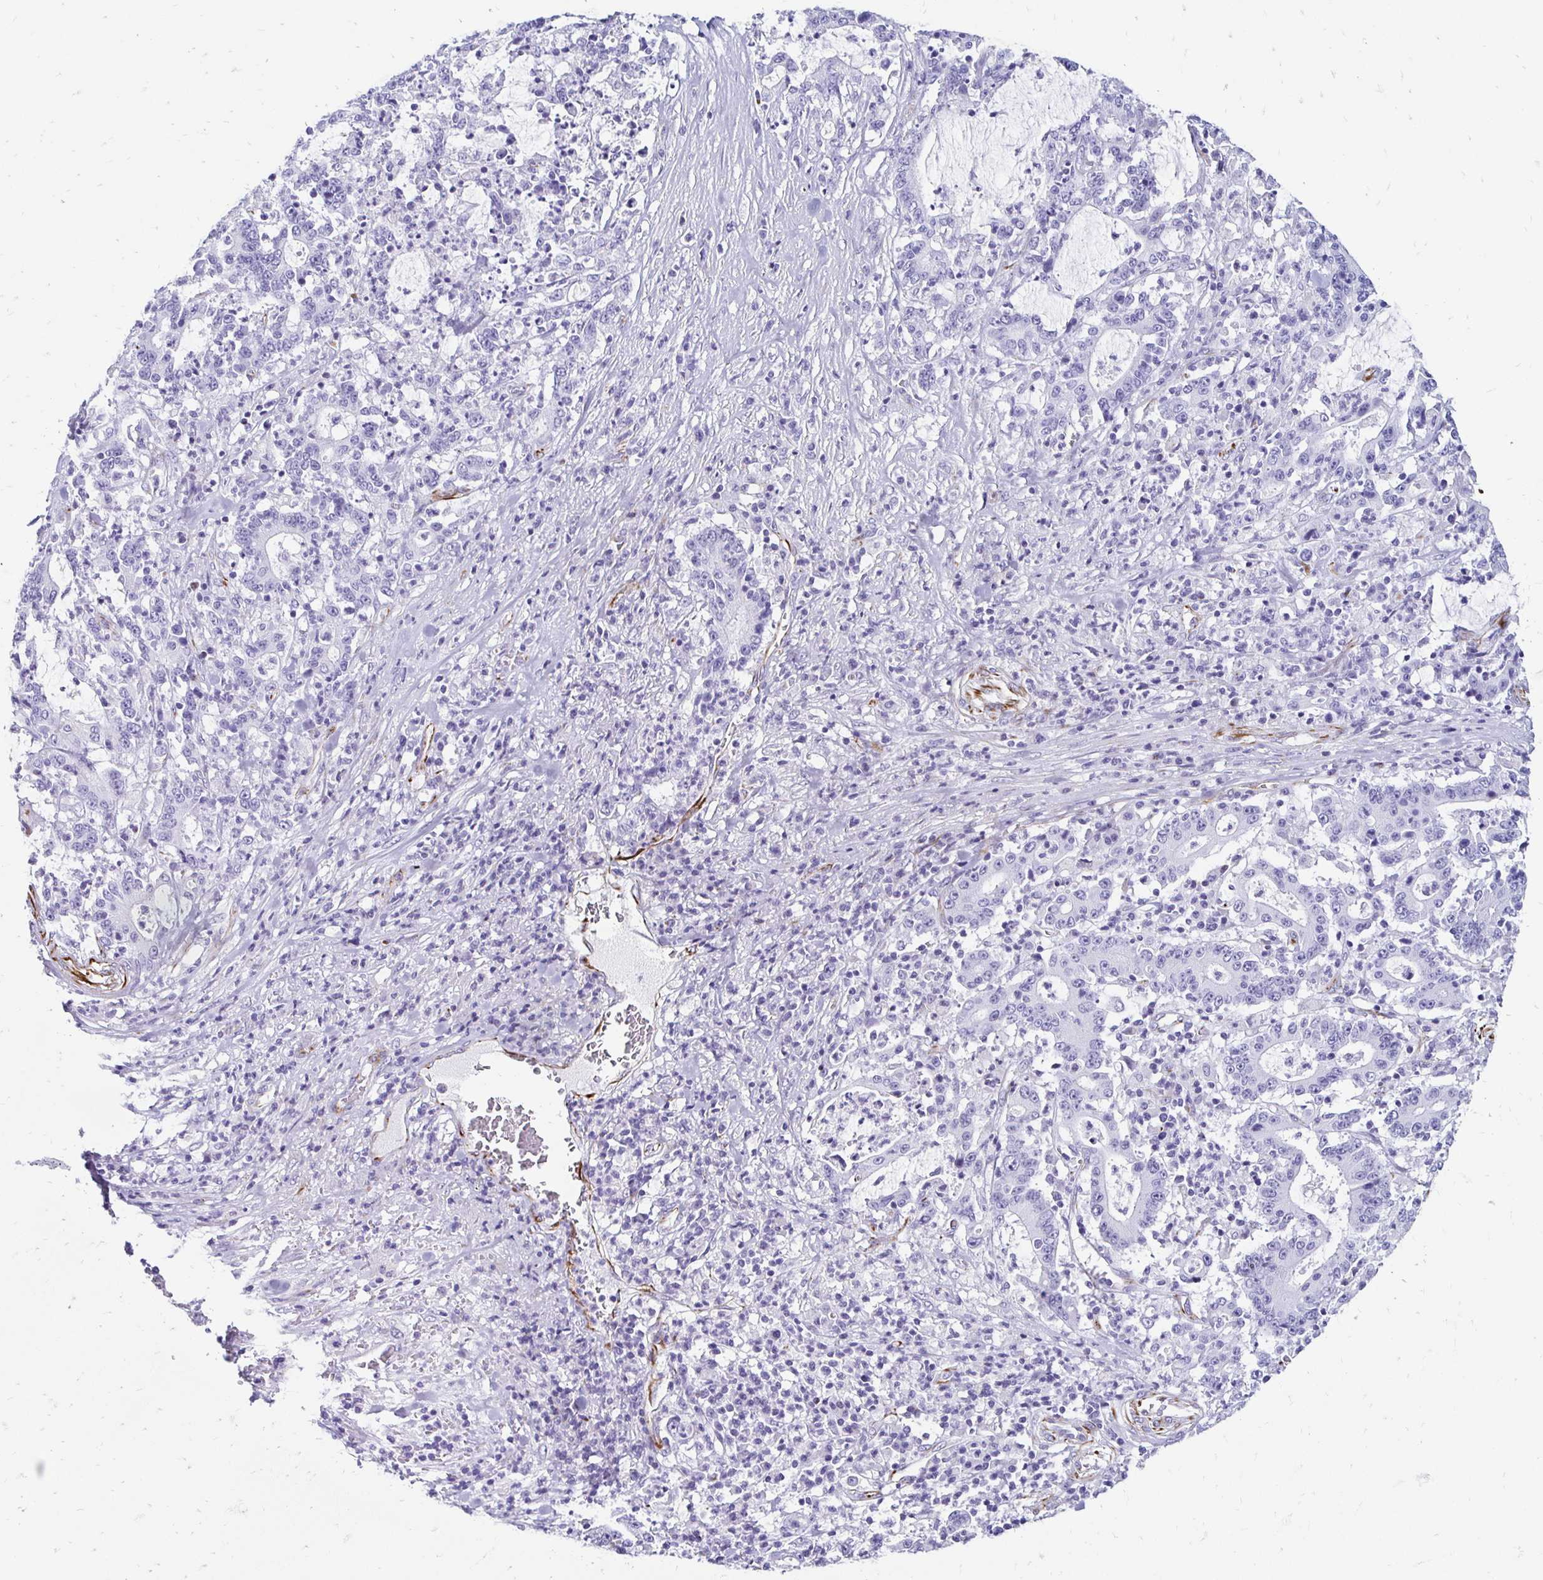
{"staining": {"intensity": "negative", "quantity": "none", "location": "none"}, "tissue": "stomach cancer", "cell_type": "Tumor cells", "image_type": "cancer", "snomed": [{"axis": "morphology", "description": "Adenocarcinoma, NOS"}, {"axis": "topography", "description": "Stomach, upper"}], "caption": "Stomach adenocarcinoma was stained to show a protein in brown. There is no significant expression in tumor cells.", "gene": "TMEM54", "patient": {"sex": "male", "age": 68}}